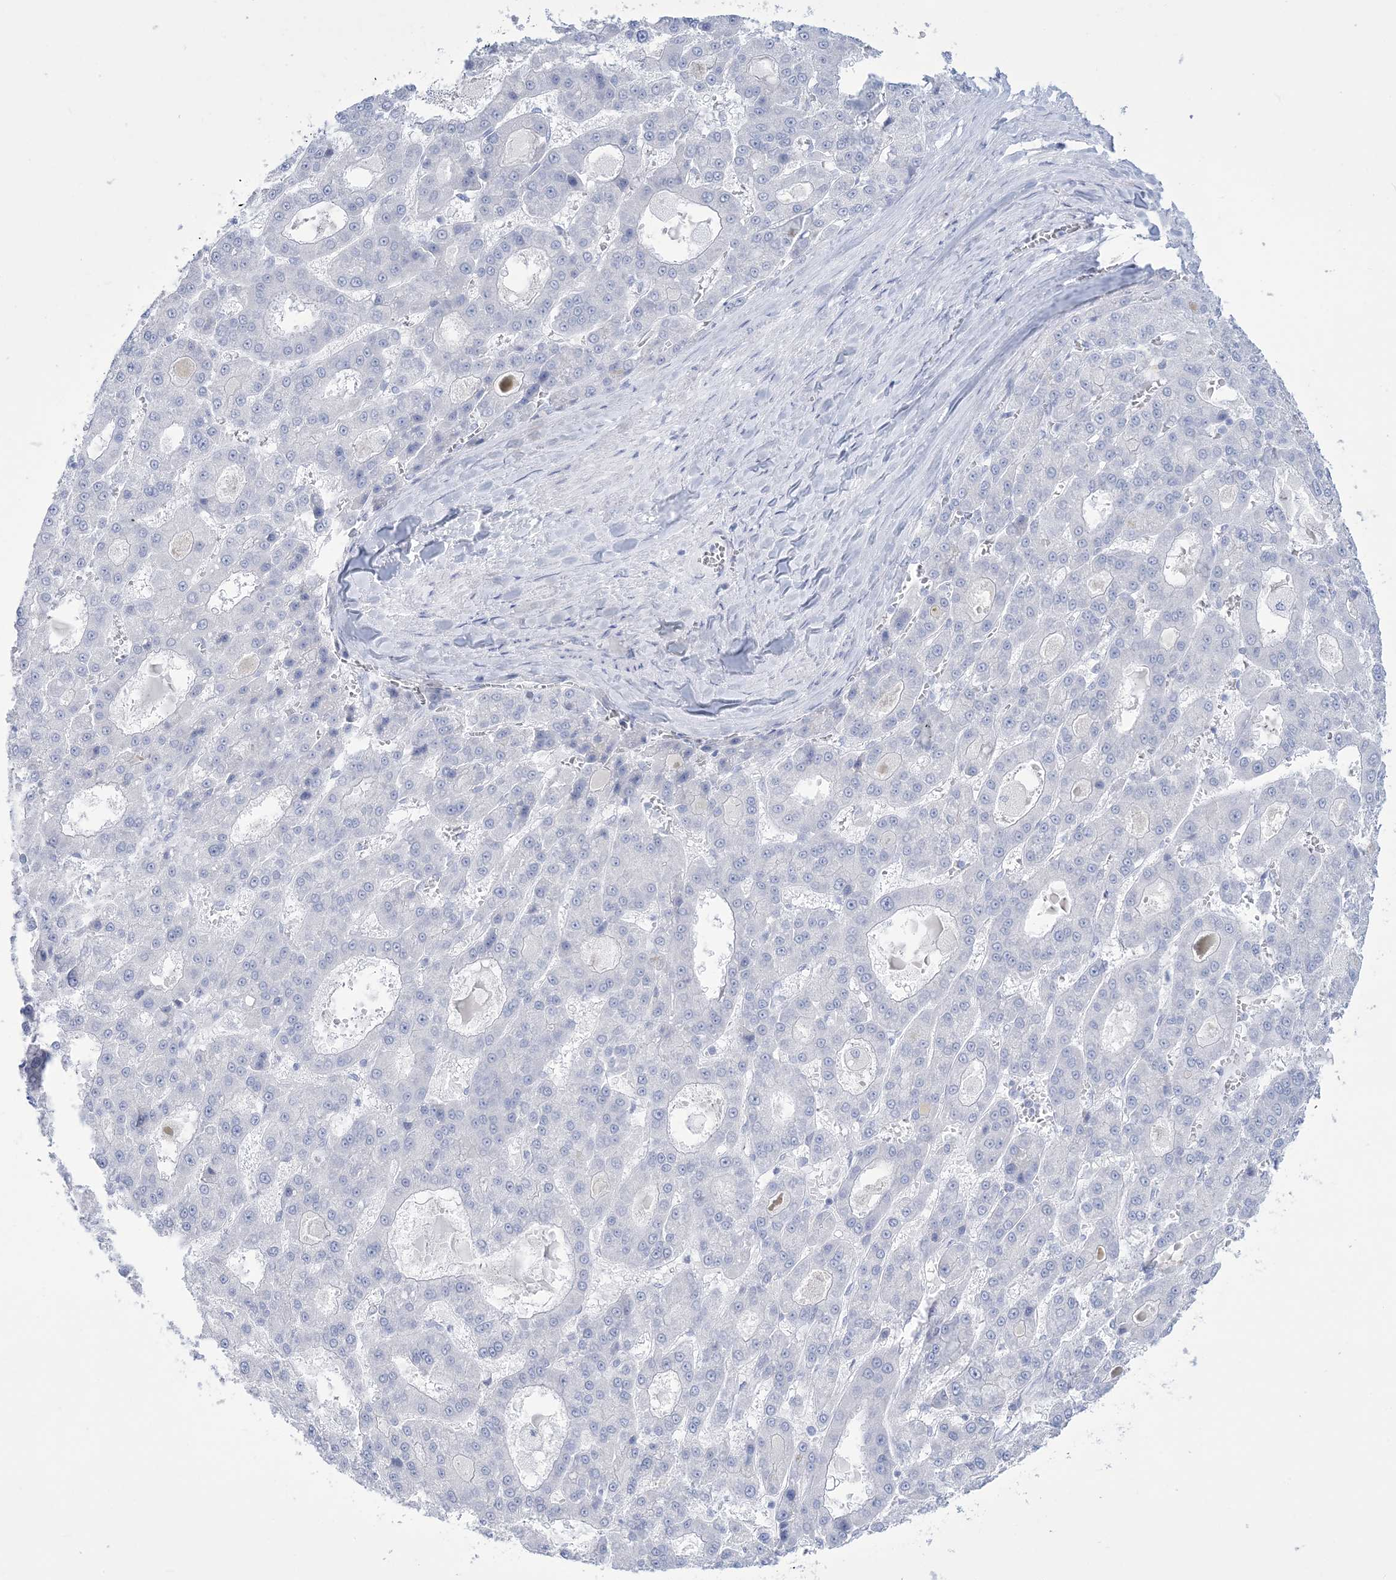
{"staining": {"intensity": "negative", "quantity": "none", "location": "none"}, "tissue": "liver cancer", "cell_type": "Tumor cells", "image_type": "cancer", "snomed": [{"axis": "morphology", "description": "Carcinoma, Hepatocellular, NOS"}, {"axis": "topography", "description": "Liver"}], "caption": "This photomicrograph is of liver cancer (hepatocellular carcinoma) stained with immunohistochemistry (IHC) to label a protein in brown with the nuclei are counter-stained blue. There is no positivity in tumor cells.", "gene": "RBP2", "patient": {"sex": "male", "age": 70}}